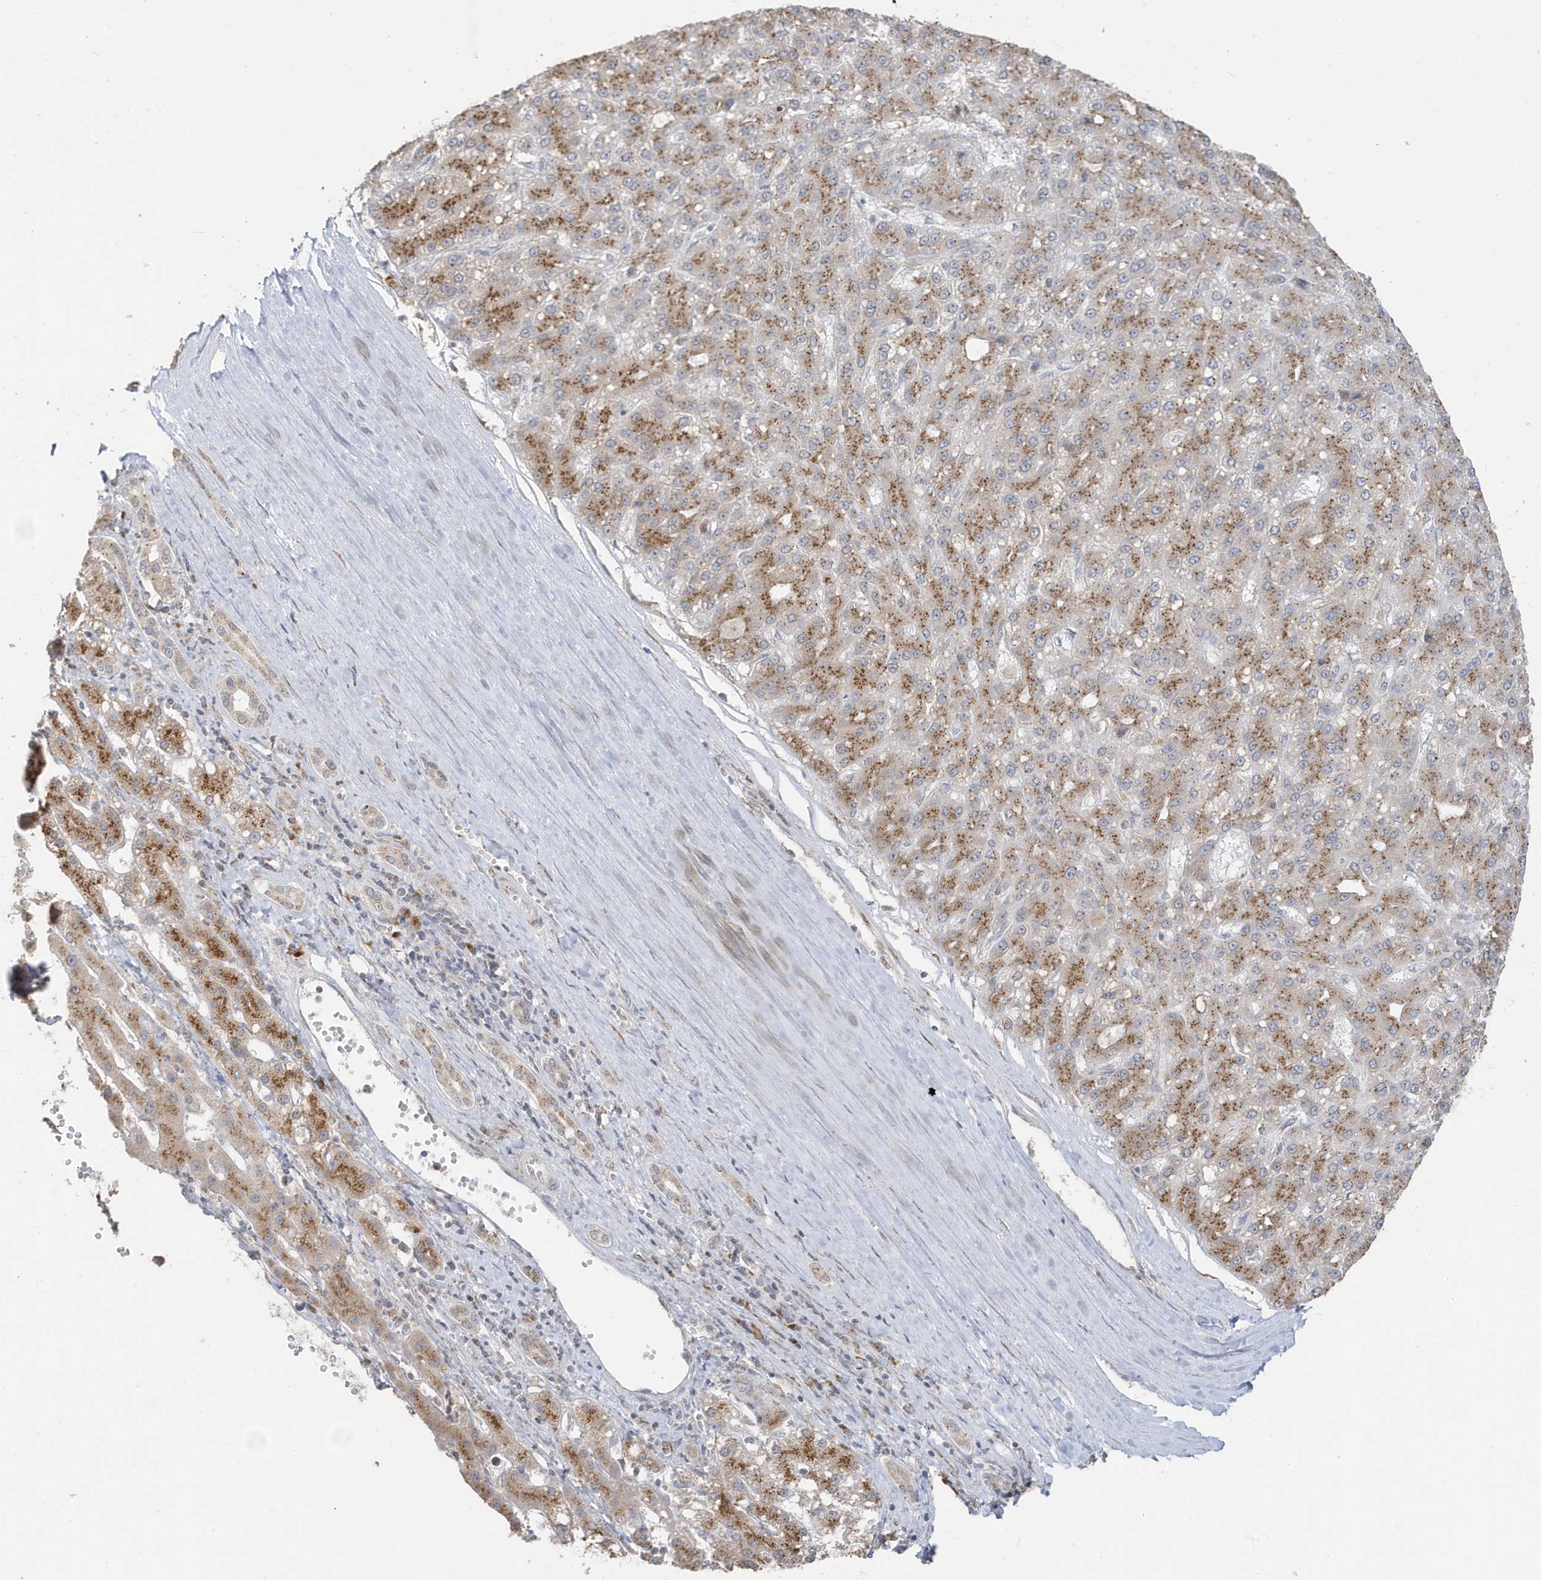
{"staining": {"intensity": "moderate", "quantity": ">75%", "location": "cytoplasmic/membranous"}, "tissue": "liver cancer", "cell_type": "Tumor cells", "image_type": "cancer", "snomed": [{"axis": "morphology", "description": "Carcinoma, Hepatocellular, NOS"}, {"axis": "topography", "description": "Liver"}], "caption": "IHC micrograph of liver cancer (hepatocellular carcinoma) stained for a protein (brown), which exhibits medium levels of moderate cytoplasmic/membranous staining in approximately >75% of tumor cells.", "gene": "RER1", "patient": {"sex": "male", "age": 67}}